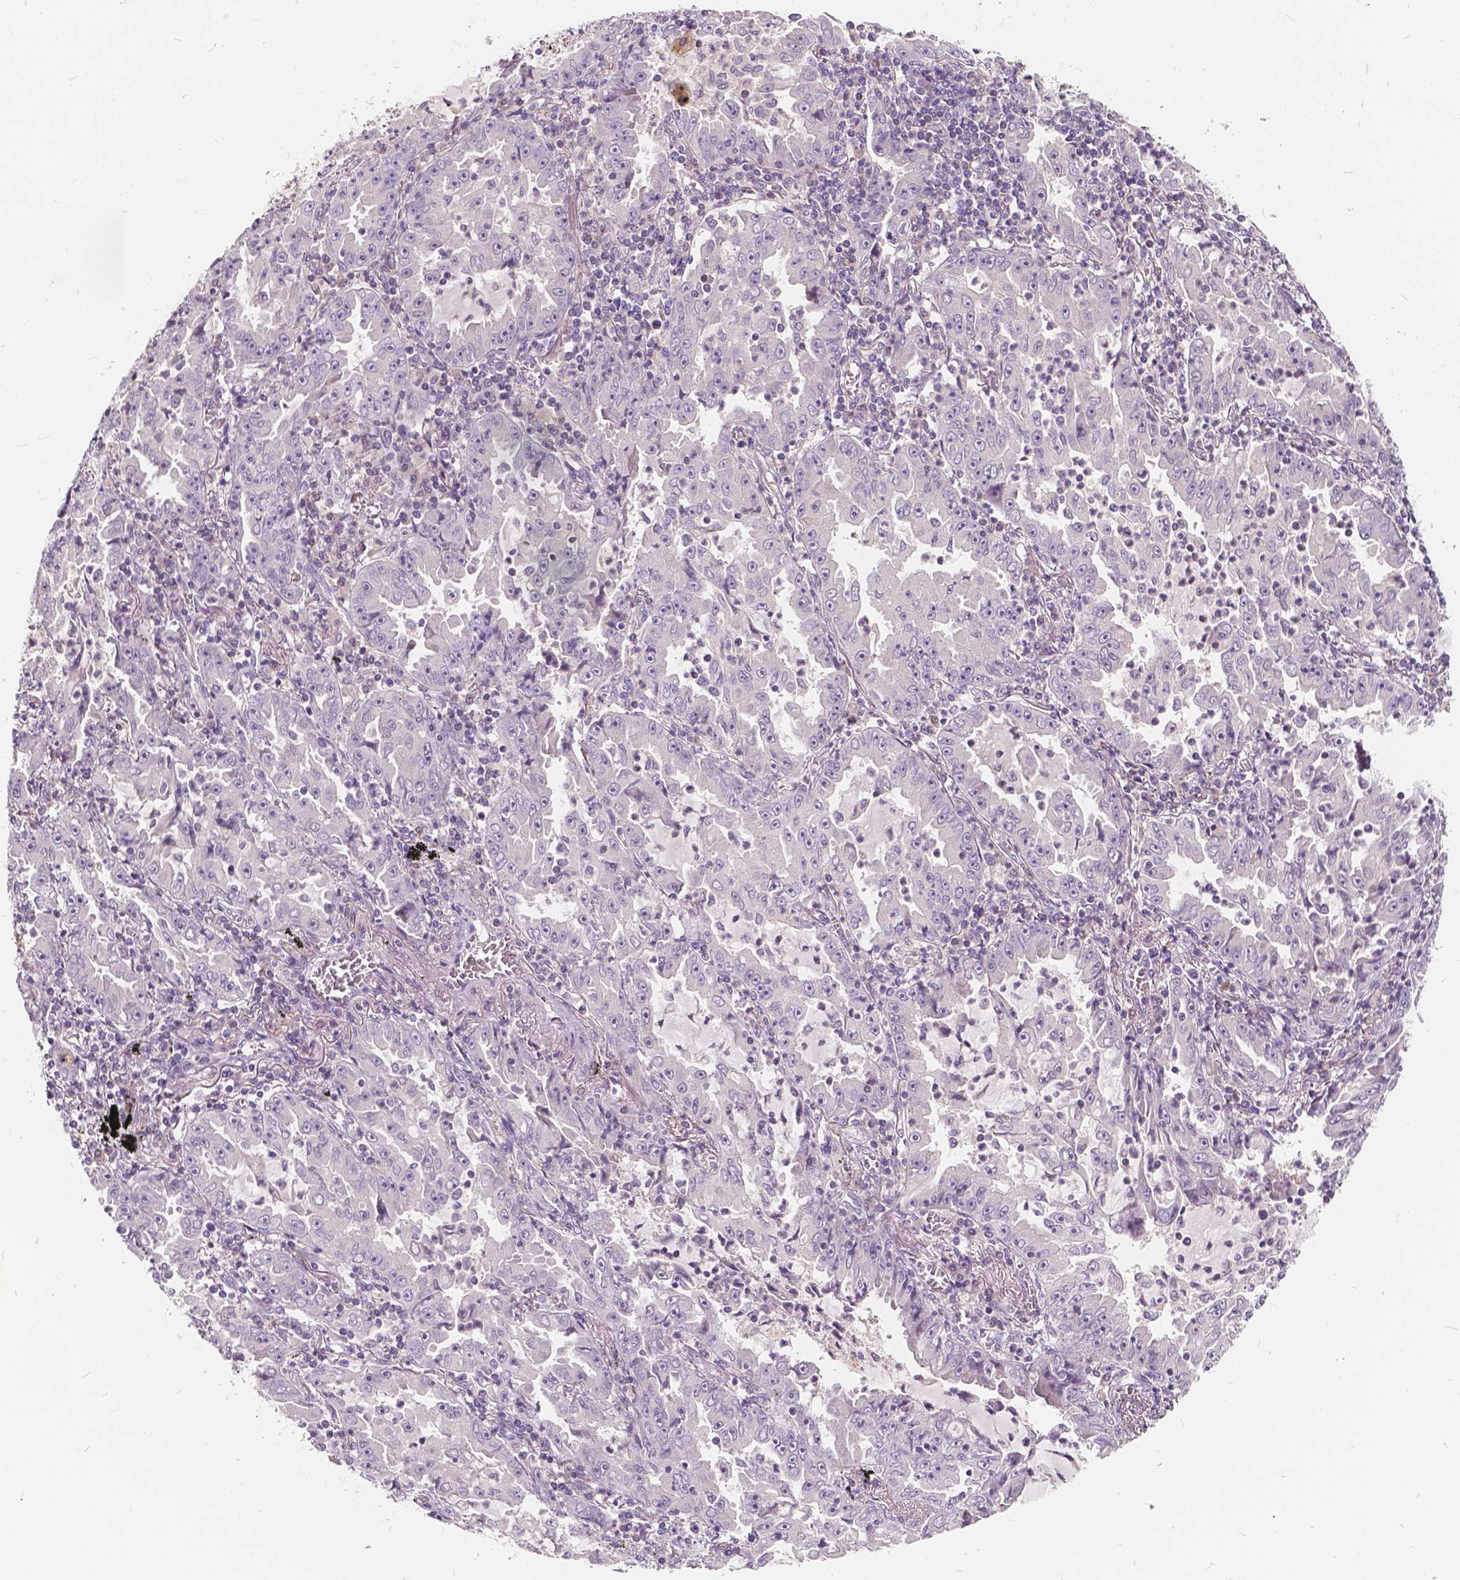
{"staining": {"intensity": "negative", "quantity": "none", "location": "none"}, "tissue": "lung cancer", "cell_type": "Tumor cells", "image_type": "cancer", "snomed": [{"axis": "morphology", "description": "Adenocarcinoma, NOS"}, {"axis": "topography", "description": "Lung"}], "caption": "Lung cancer (adenocarcinoma) was stained to show a protein in brown. There is no significant staining in tumor cells.", "gene": "KIAA0513", "patient": {"sex": "female", "age": 52}}